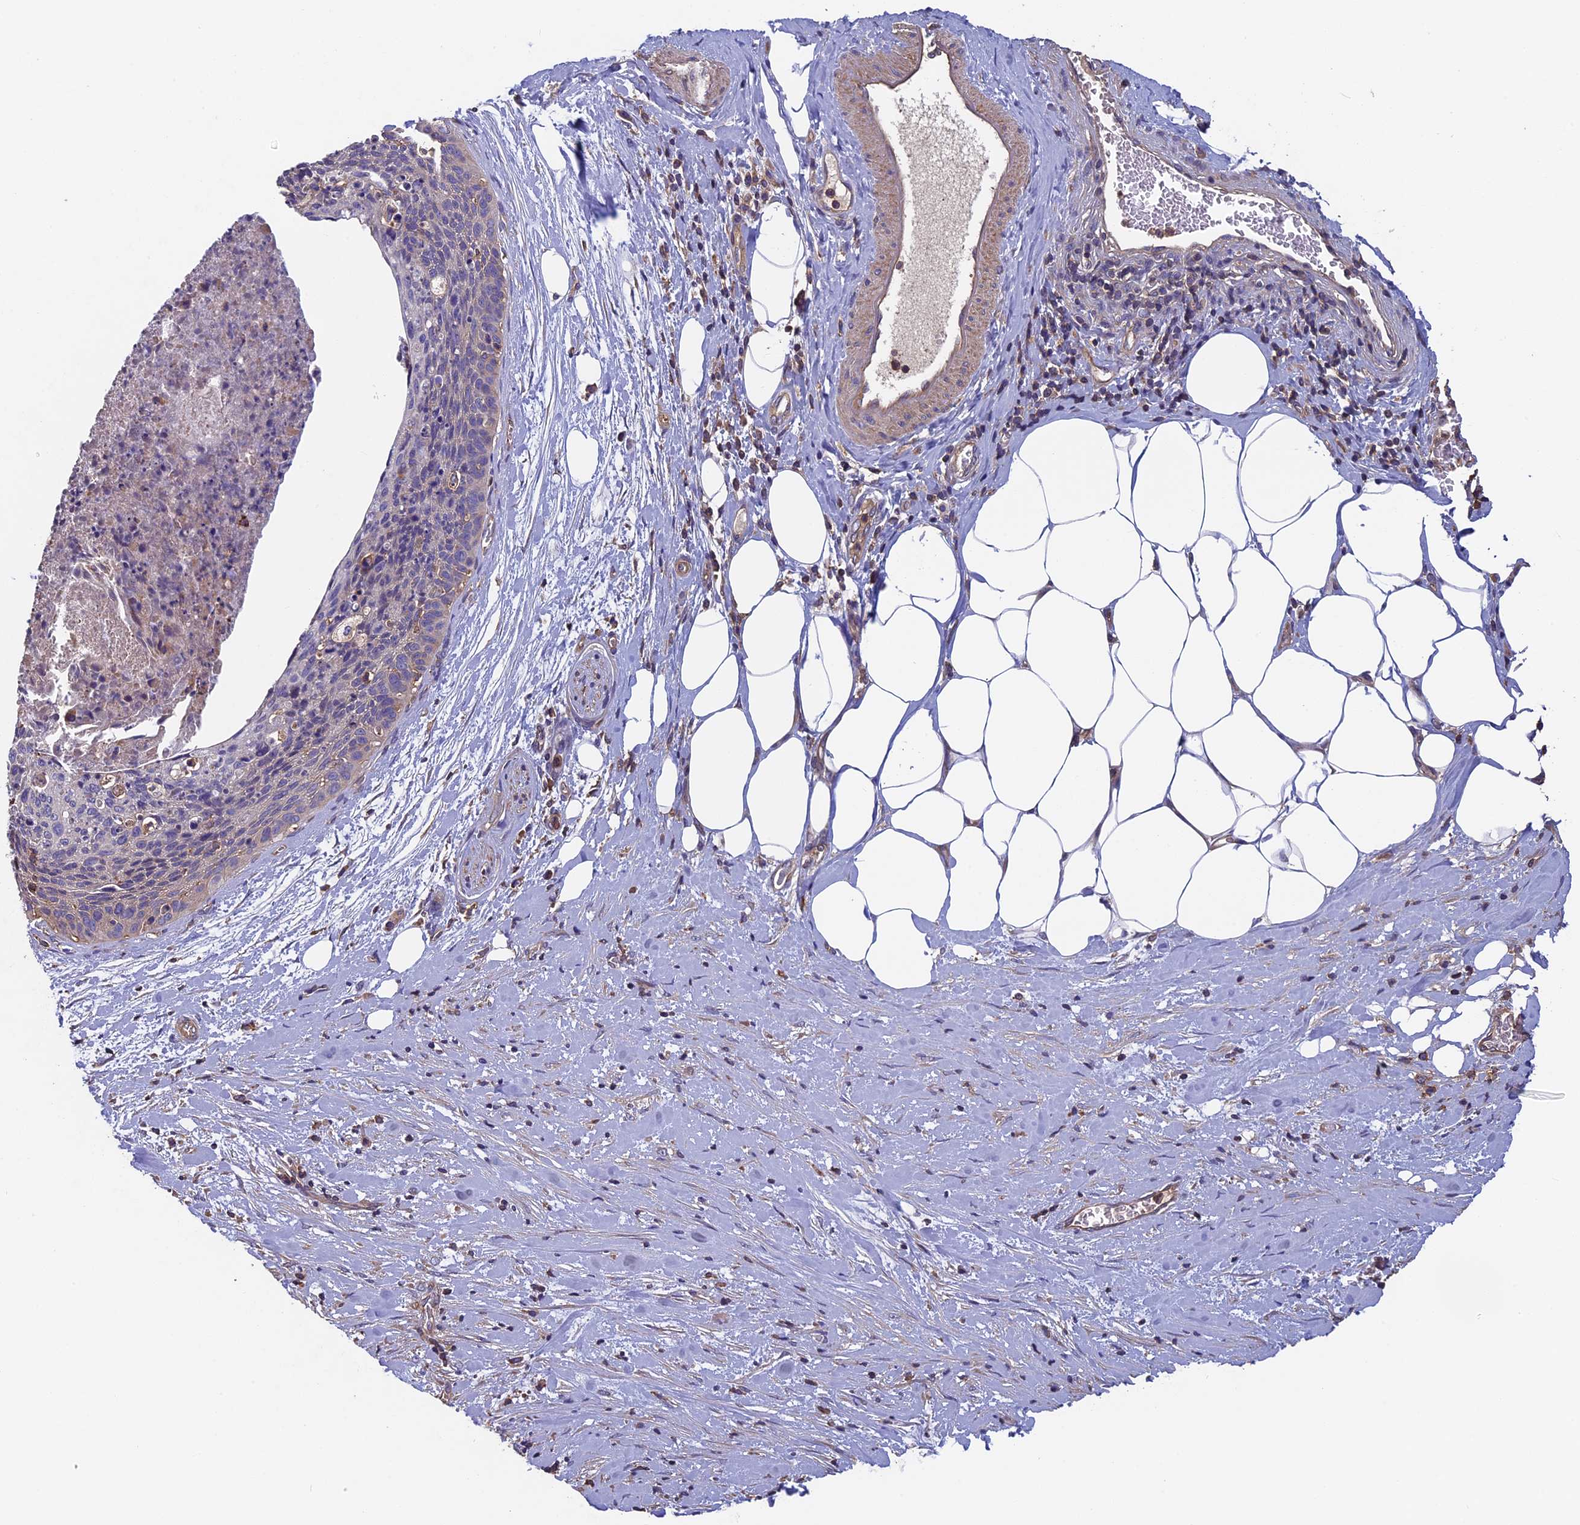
{"staining": {"intensity": "weak", "quantity": "<25%", "location": "cytoplasmic/membranous"}, "tissue": "cervical cancer", "cell_type": "Tumor cells", "image_type": "cancer", "snomed": [{"axis": "morphology", "description": "Squamous cell carcinoma, NOS"}, {"axis": "topography", "description": "Cervix"}], "caption": "Cervical cancer was stained to show a protein in brown. There is no significant expression in tumor cells. (DAB IHC visualized using brightfield microscopy, high magnification).", "gene": "CCDC153", "patient": {"sex": "female", "age": 55}}